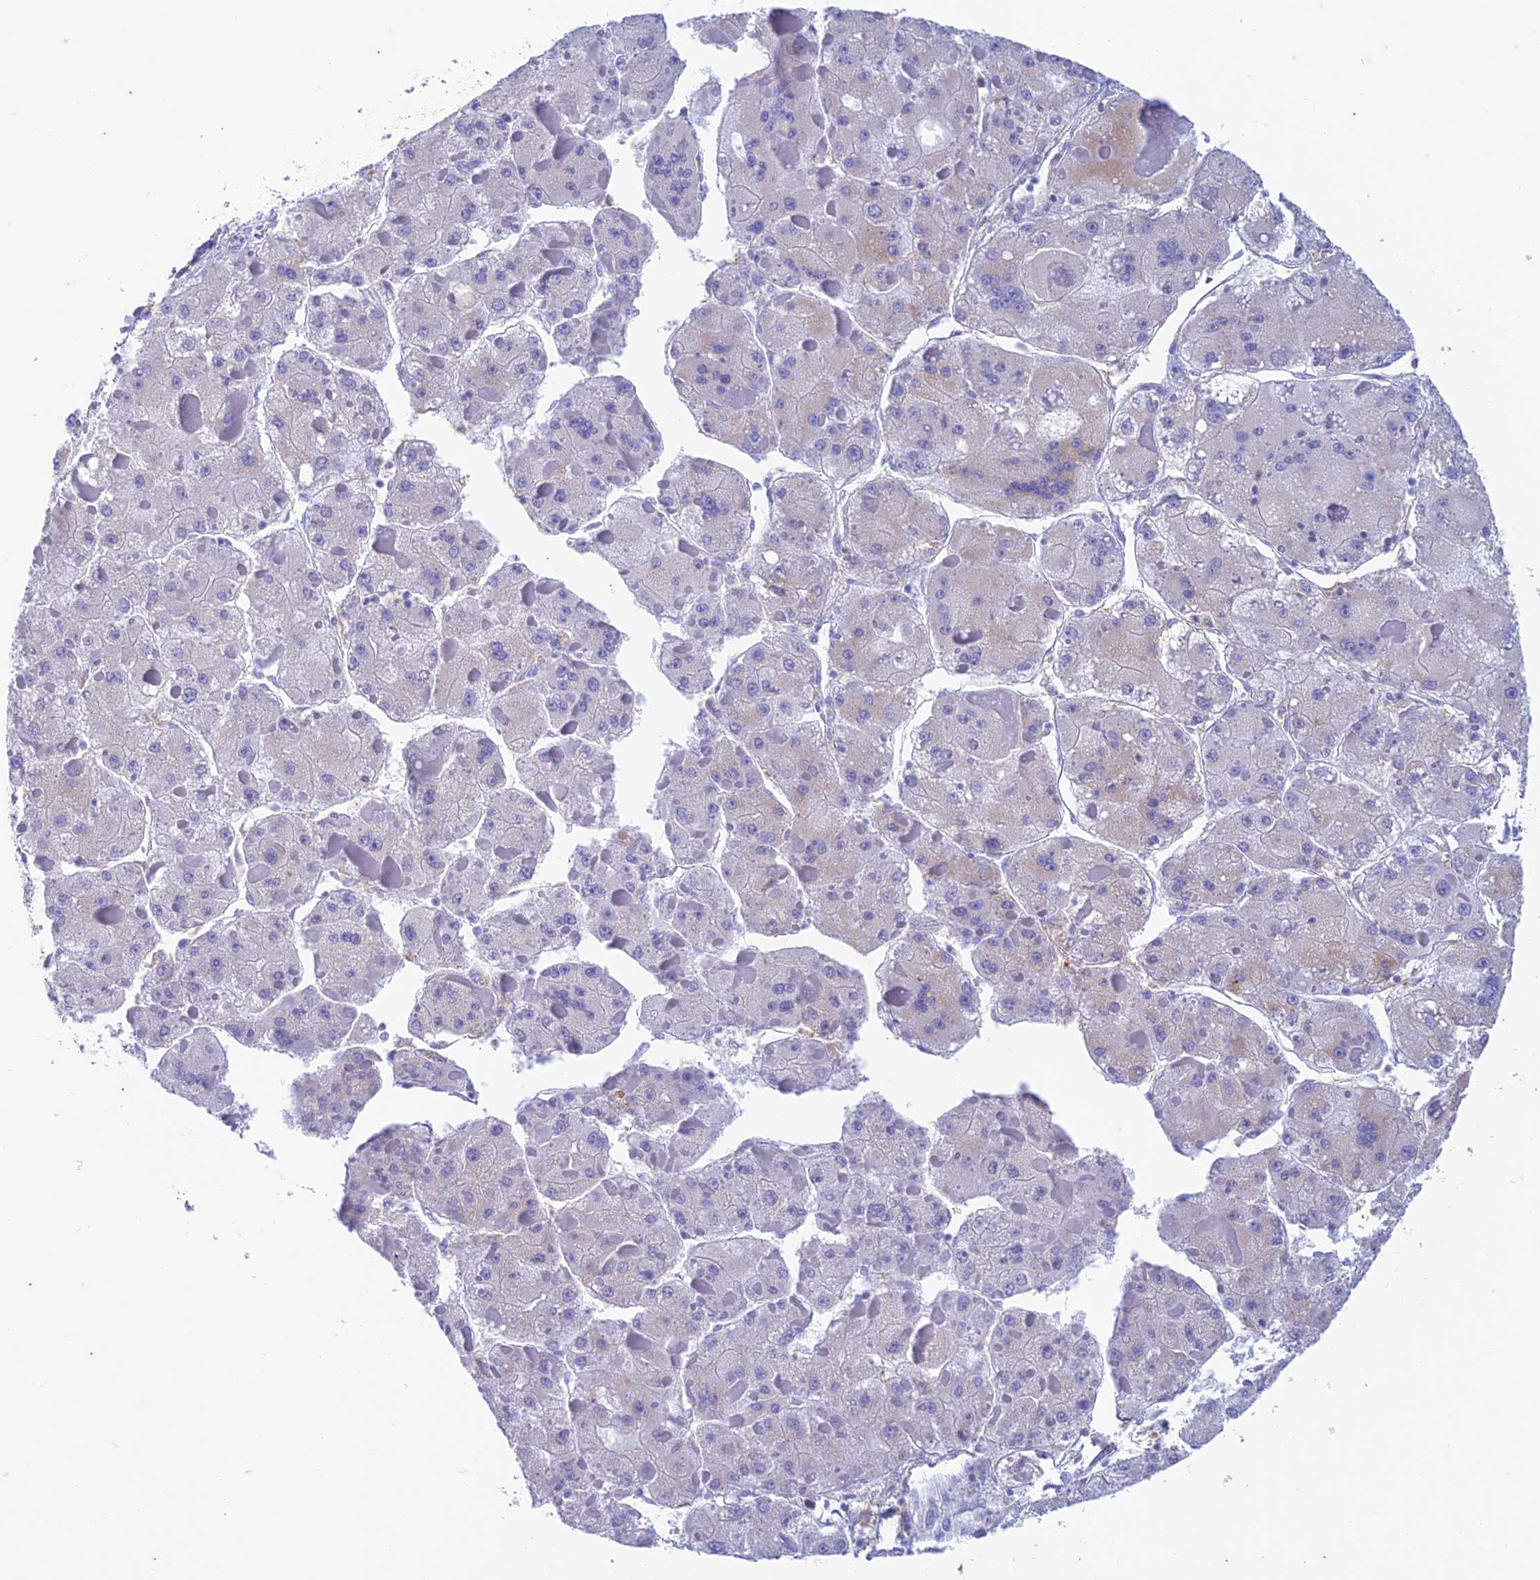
{"staining": {"intensity": "negative", "quantity": "none", "location": "none"}, "tissue": "liver cancer", "cell_type": "Tumor cells", "image_type": "cancer", "snomed": [{"axis": "morphology", "description": "Carcinoma, Hepatocellular, NOS"}, {"axis": "topography", "description": "Liver"}], "caption": "This is an IHC image of human liver cancer. There is no positivity in tumor cells.", "gene": "FGF7", "patient": {"sex": "female", "age": 73}}